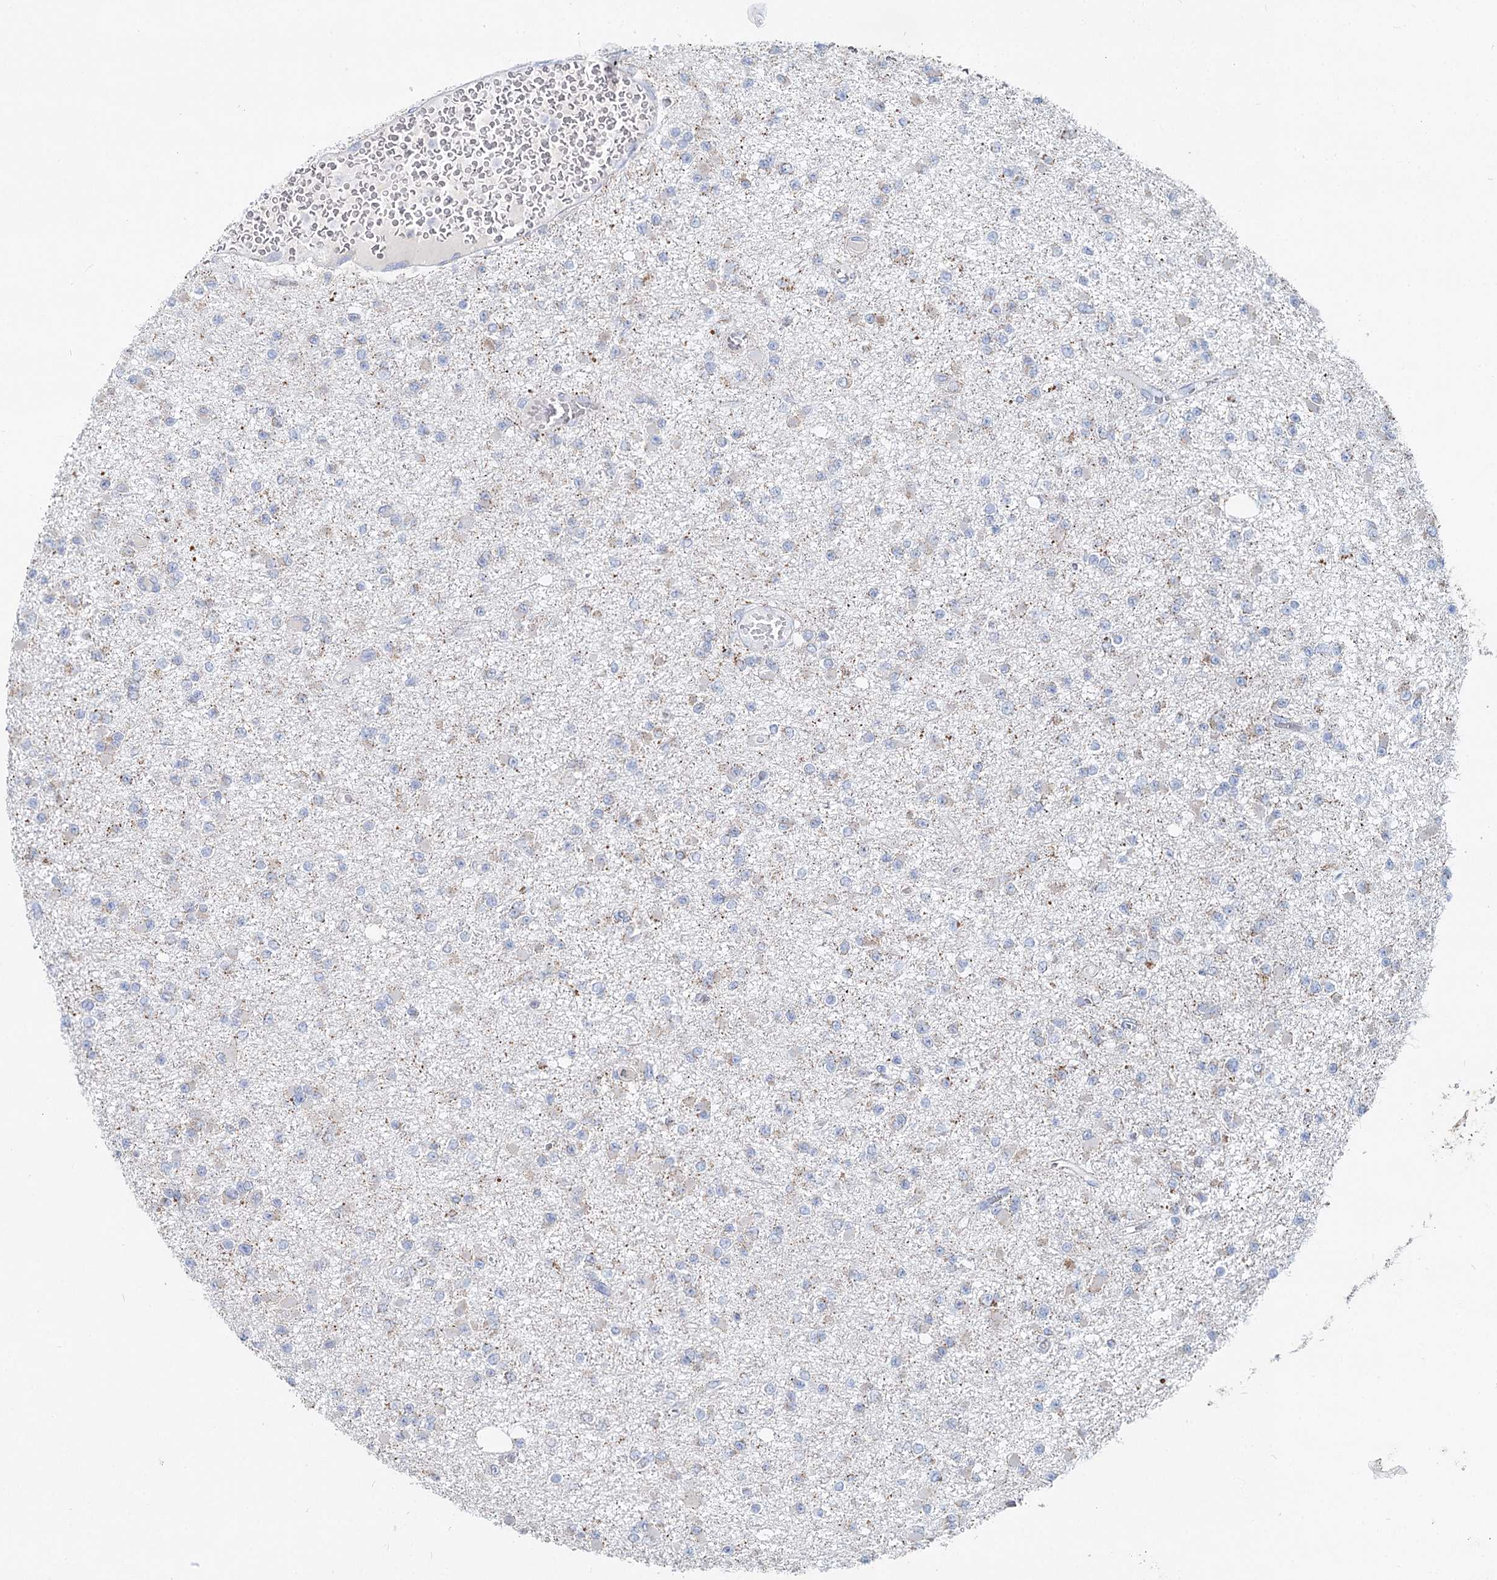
{"staining": {"intensity": "negative", "quantity": "none", "location": "none"}, "tissue": "glioma", "cell_type": "Tumor cells", "image_type": "cancer", "snomed": [{"axis": "morphology", "description": "Glioma, malignant, Low grade"}, {"axis": "topography", "description": "Brain"}], "caption": "High power microscopy histopathology image of an immunohistochemistry photomicrograph of glioma, revealing no significant staining in tumor cells. The staining was performed using DAB (3,3'-diaminobenzidine) to visualize the protein expression in brown, while the nuclei were stained in blue with hematoxylin (Magnification: 20x).", "gene": "MCCC2", "patient": {"sex": "female", "age": 22}}